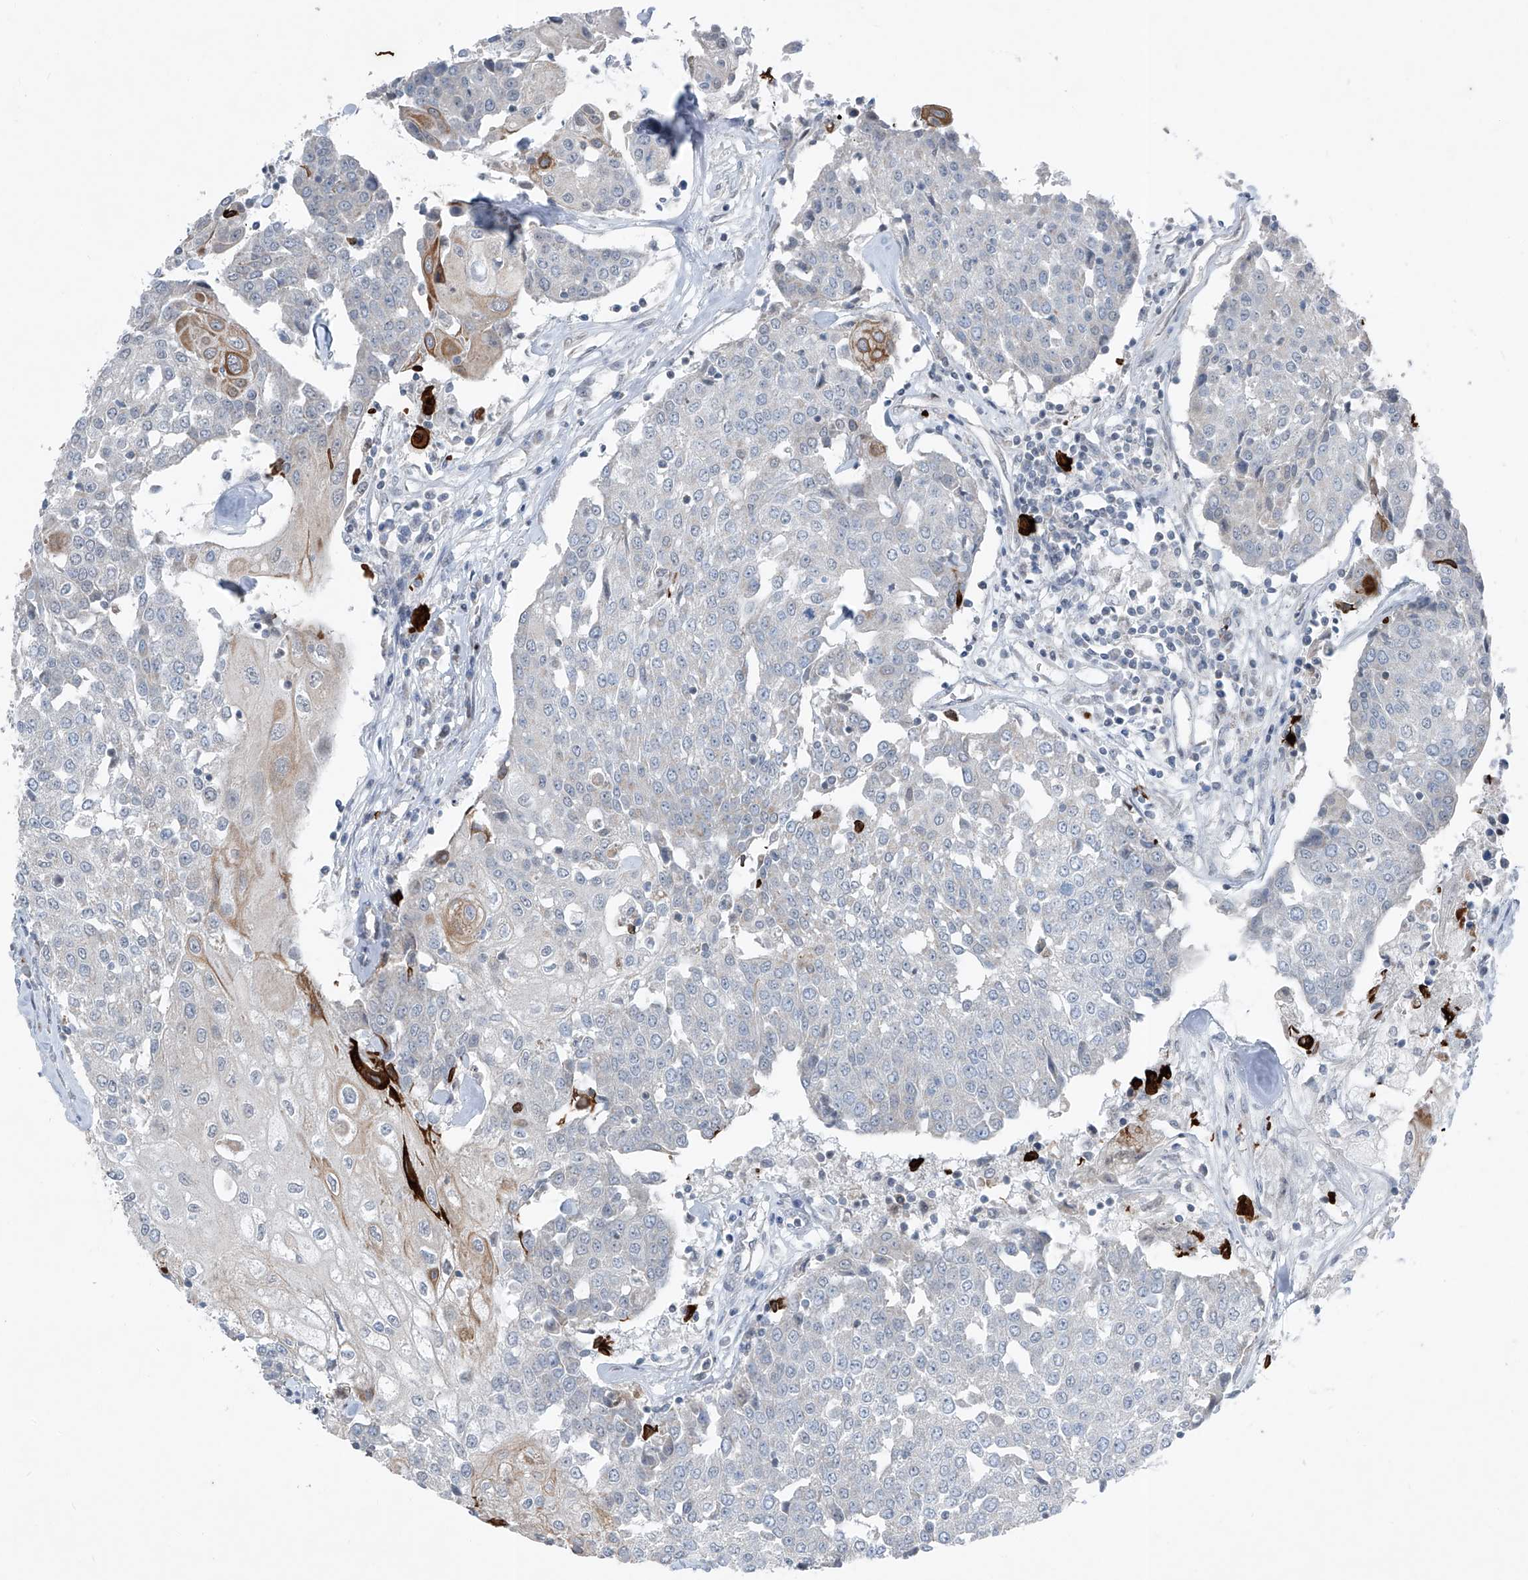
{"staining": {"intensity": "moderate", "quantity": "<25%", "location": "cytoplasmic/membranous"}, "tissue": "urothelial cancer", "cell_type": "Tumor cells", "image_type": "cancer", "snomed": [{"axis": "morphology", "description": "Urothelial carcinoma, High grade"}, {"axis": "topography", "description": "Urinary bladder"}], "caption": "This is a photomicrograph of IHC staining of urothelial cancer, which shows moderate expression in the cytoplasmic/membranous of tumor cells.", "gene": "DYRK1B", "patient": {"sex": "female", "age": 85}}